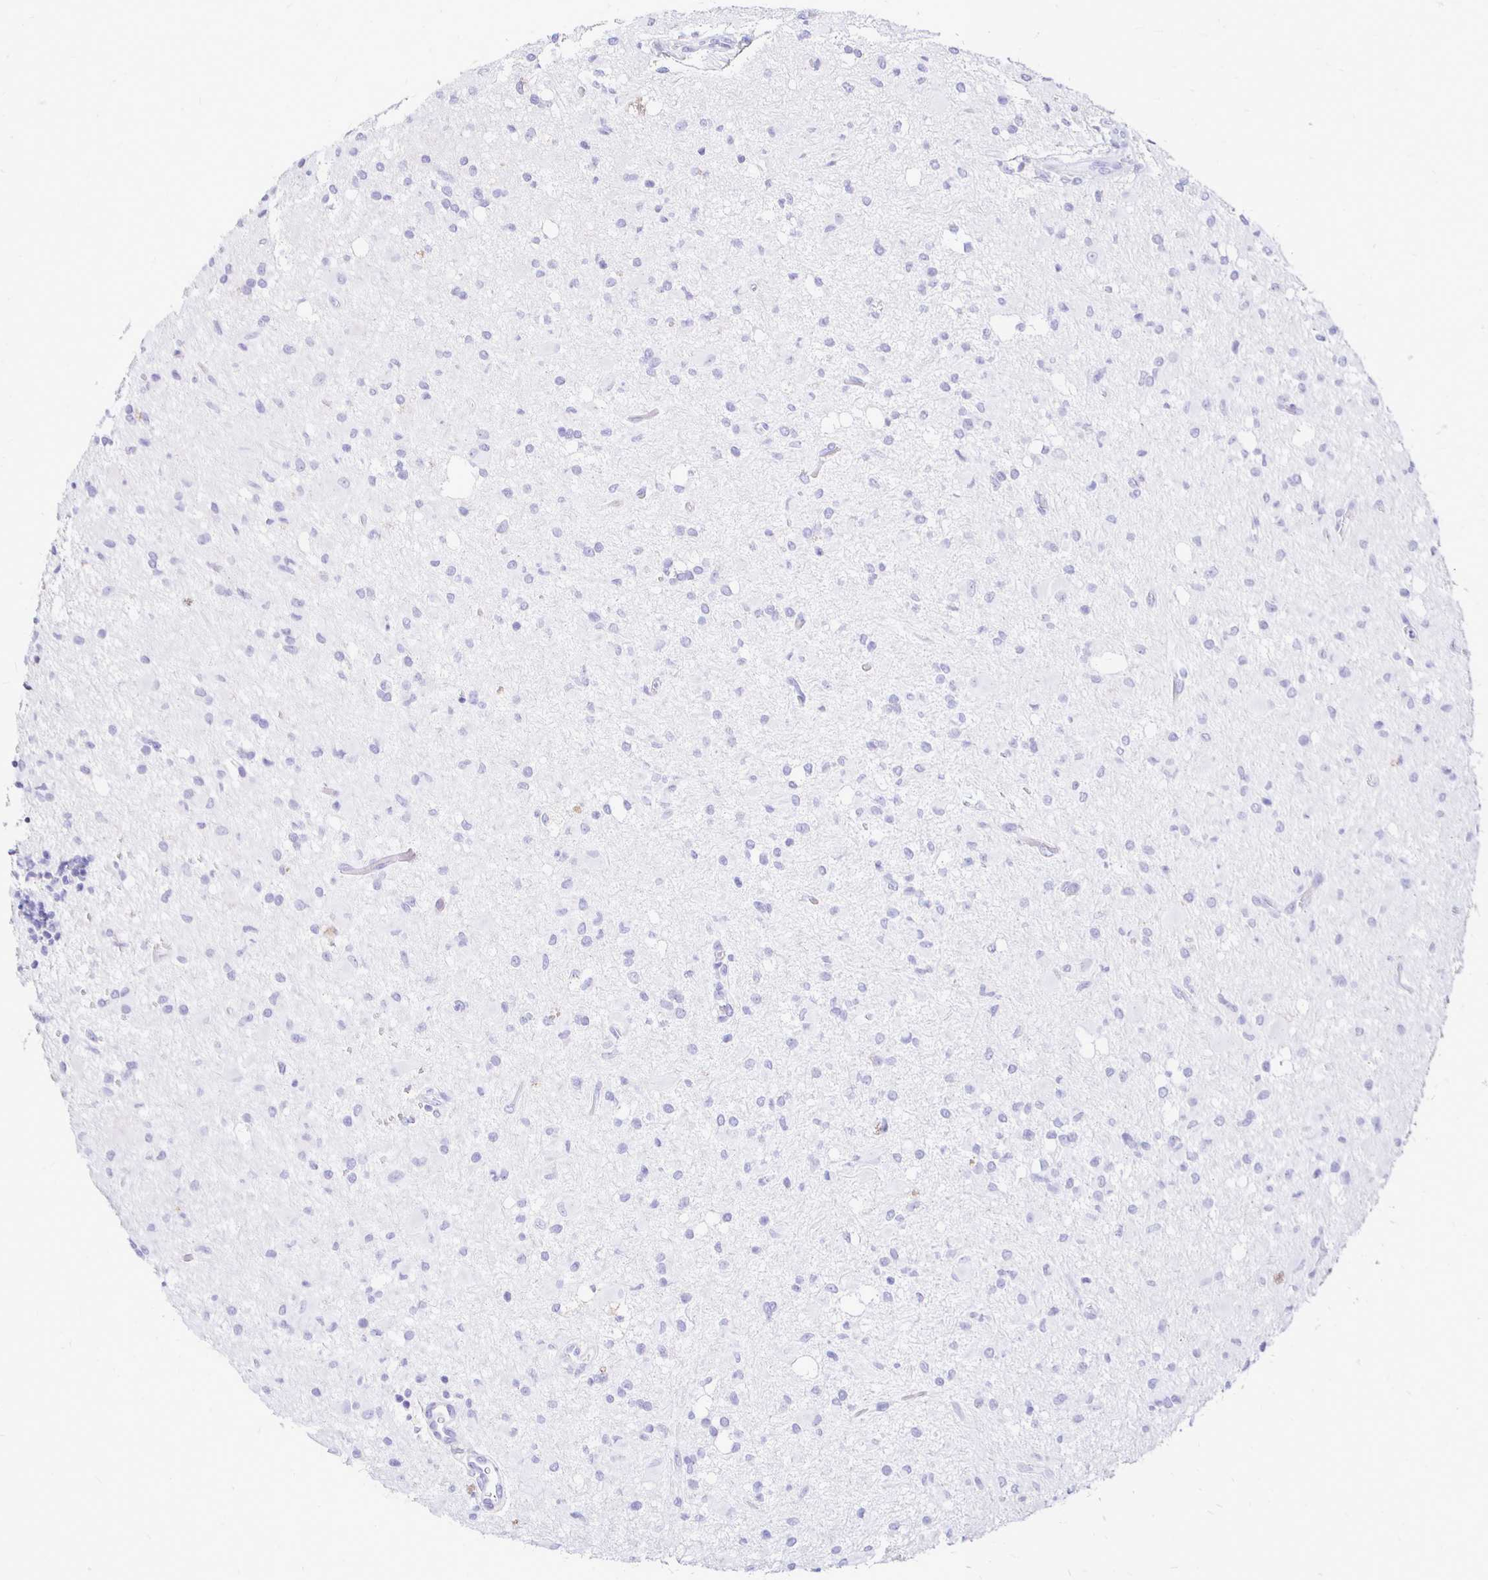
{"staining": {"intensity": "negative", "quantity": "none", "location": "none"}, "tissue": "glioma", "cell_type": "Tumor cells", "image_type": "cancer", "snomed": [{"axis": "morphology", "description": "Glioma, malignant, Low grade"}, {"axis": "topography", "description": "Brain"}], "caption": "Image shows no significant protein staining in tumor cells of glioma.", "gene": "IRGC", "patient": {"sex": "female", "age": 33}}